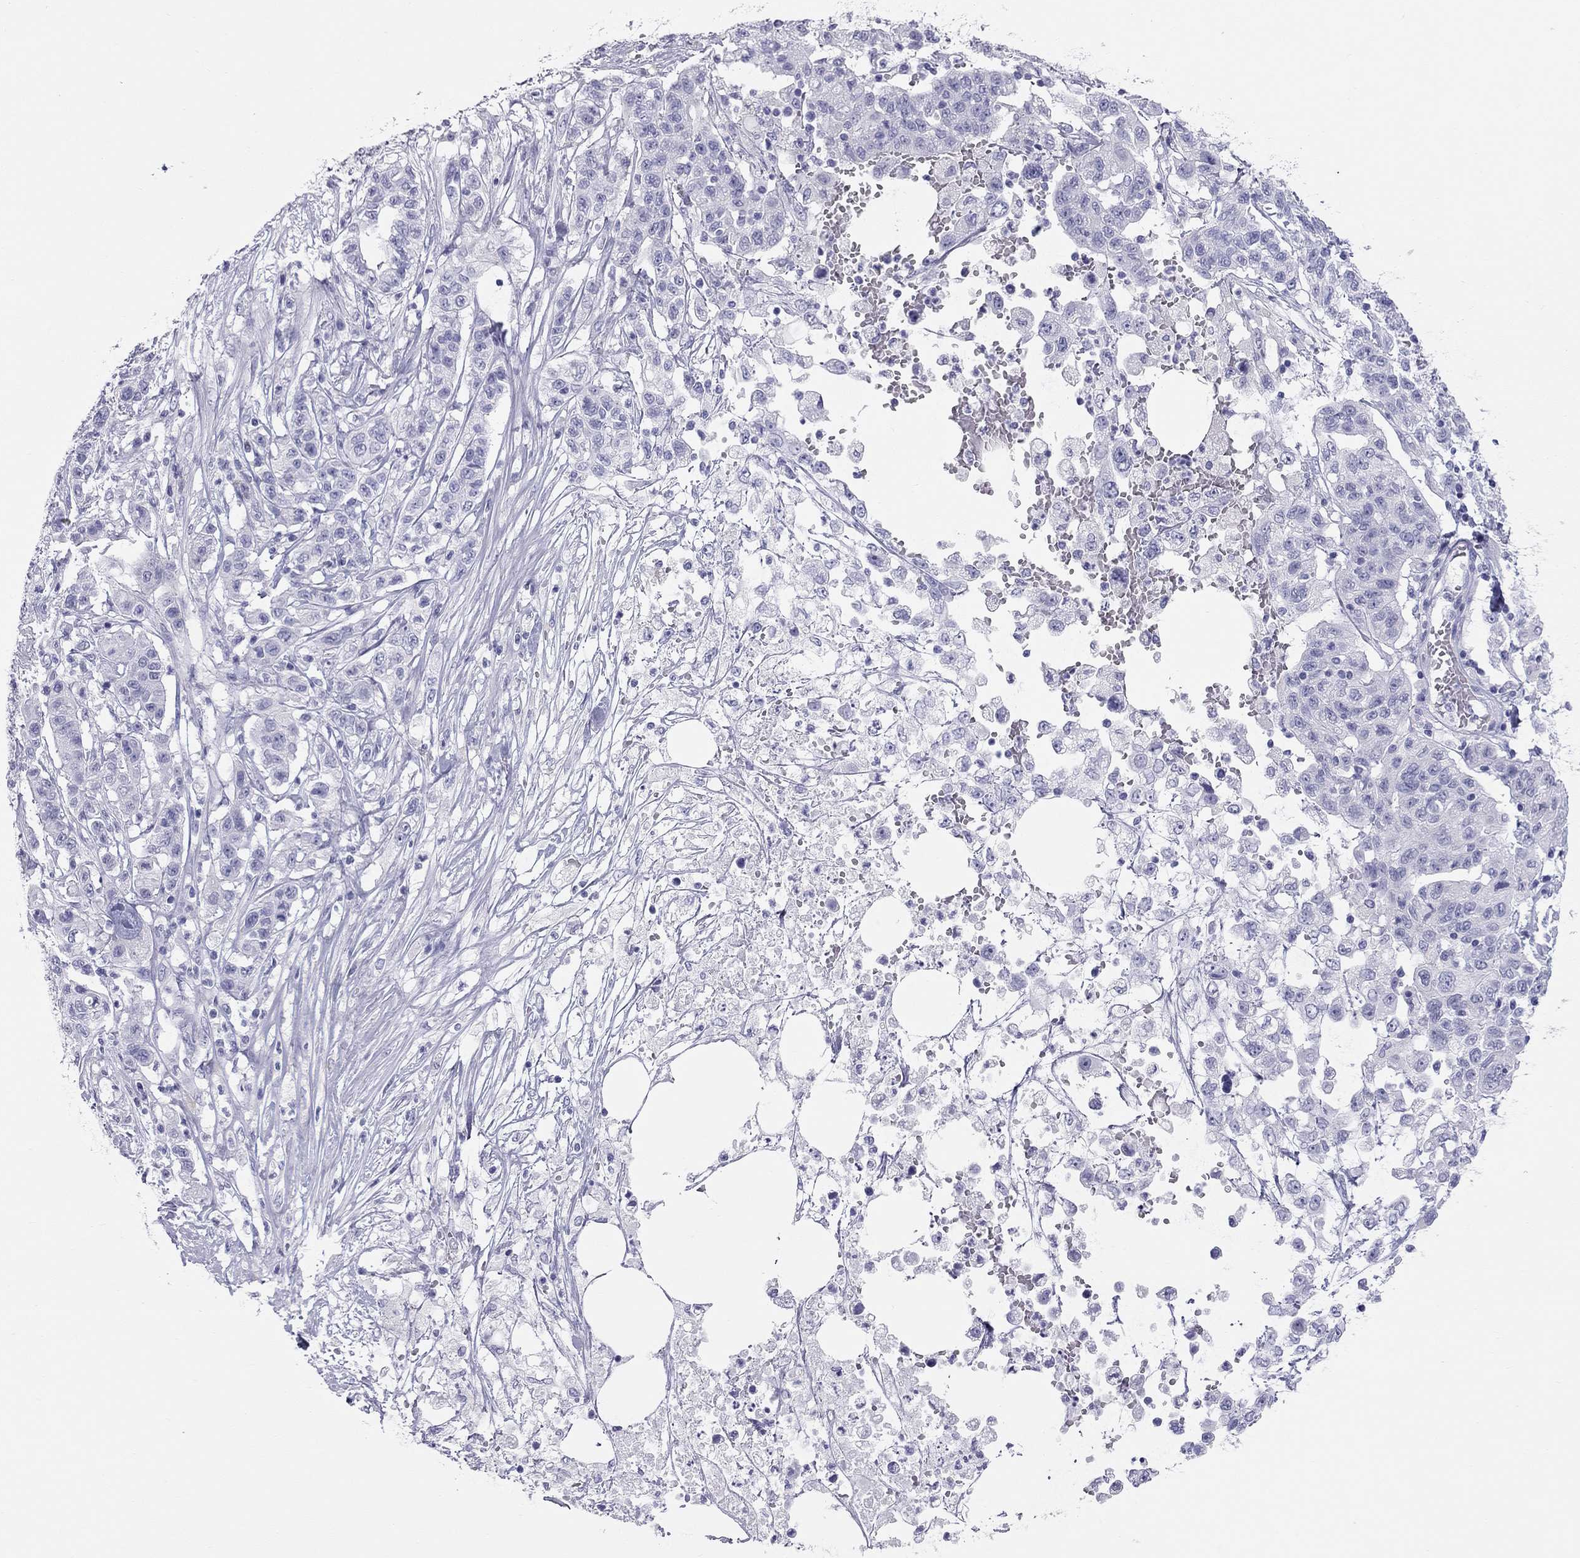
{"staining": {"intensity": "negative", "quantity": "none", "location": "none"}, "tissue": "liver cancer", "cell_type": "Tumor cells", "image_type": "cancer", "snomed": [{"axis": "morphology", "description": "Adenocarcinoma, NOS"}, {"axis": "morphology", "description": "Cholangiocarcinoma"}, {"axis": "topography", "description": "Liver"}], "caption": "There is no significant staining in tumor cells of liver adenocarcinoma.", "gene": "TRPM3", "patient": {"sex": "male", "age": 64}}